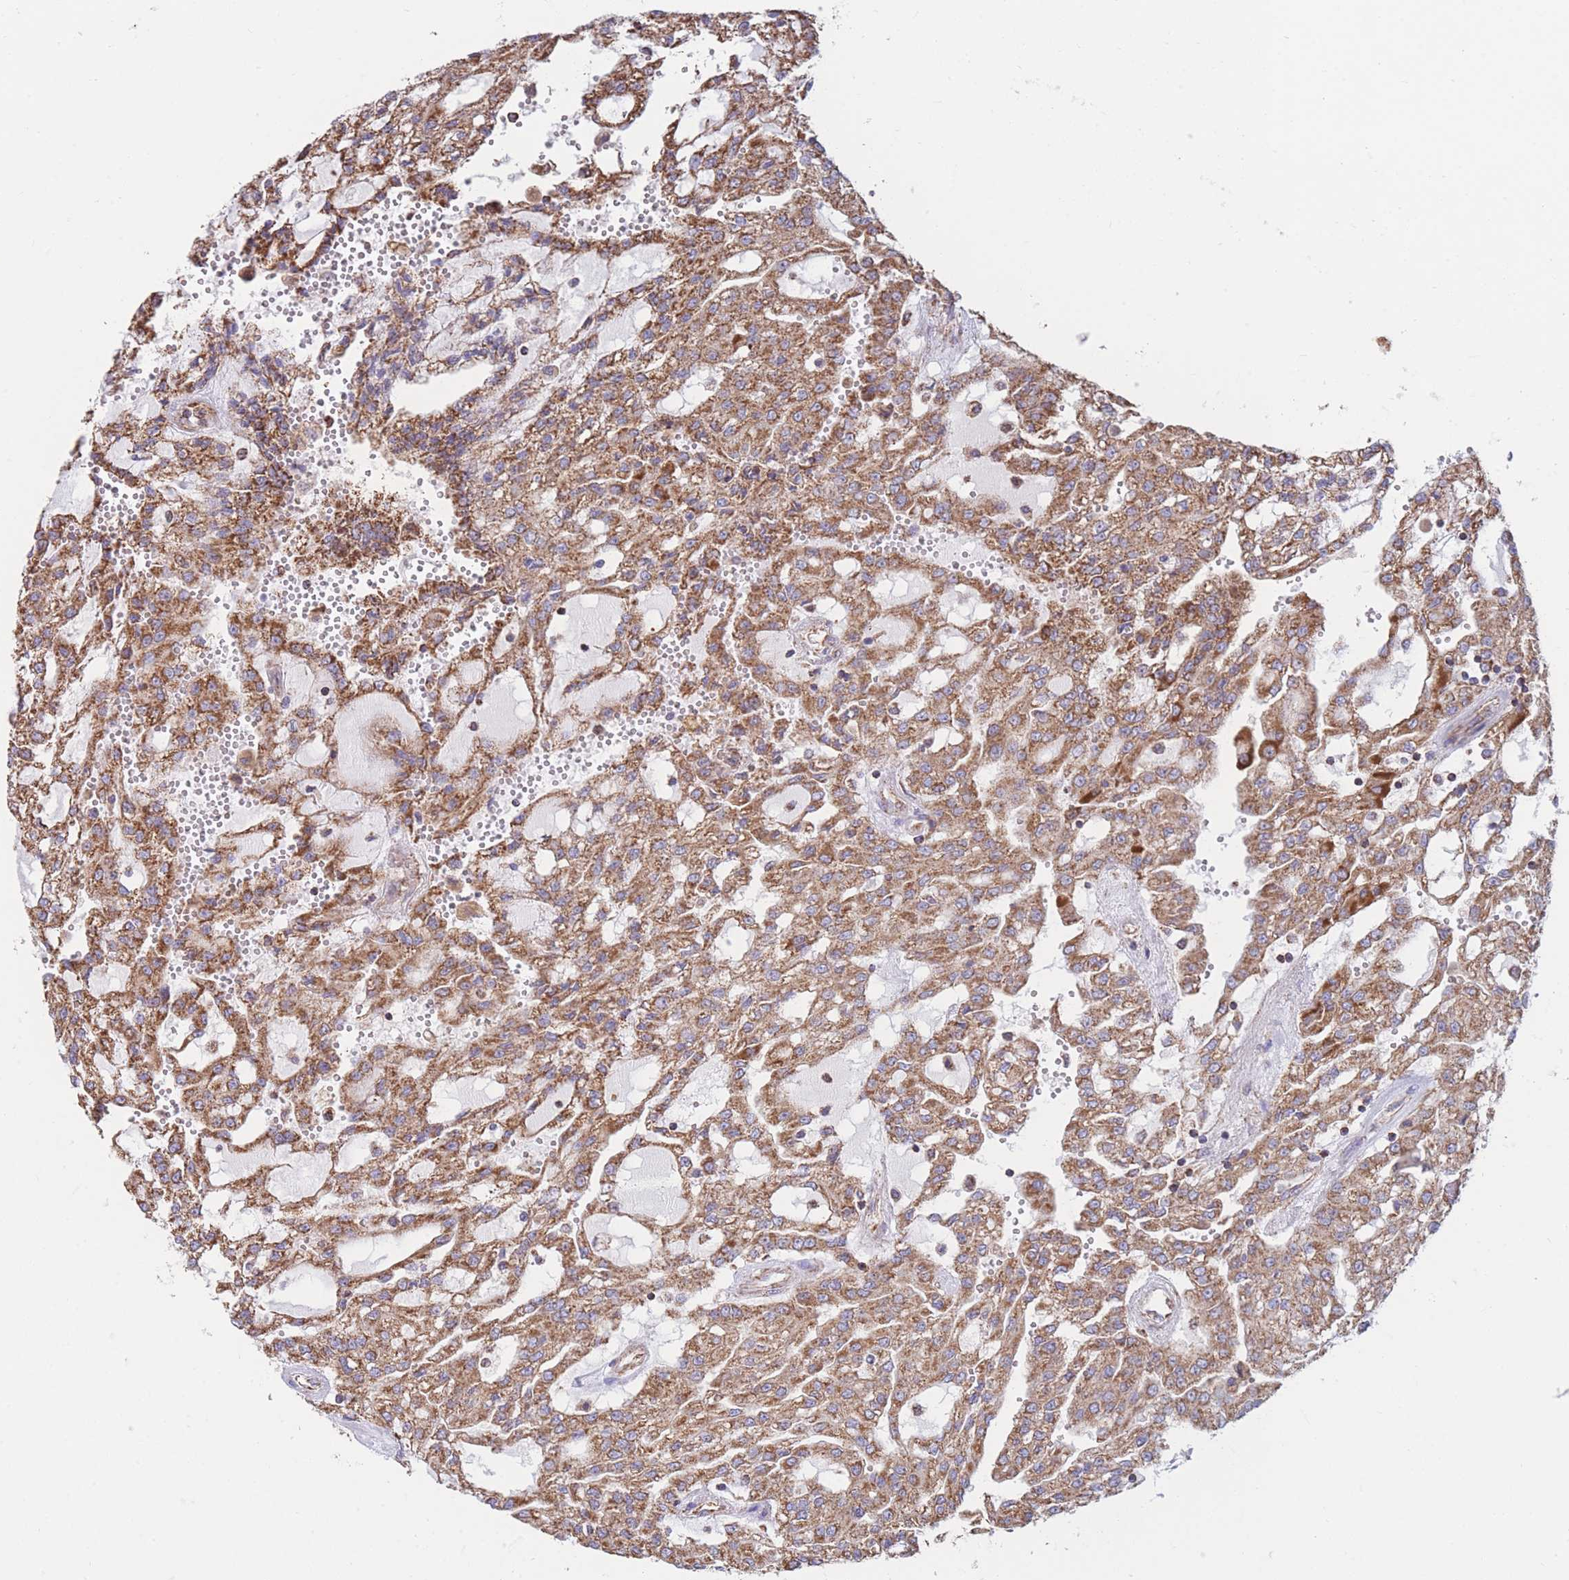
{"staining": {"intensity": "moderate", "quantity": ">75%", "location": "cytoplasmic/membranous"}, "tissue": "renal cancer", "cell_type": "Tumor cells", "image_type": "cancer", "snomed": [{"axis": "morphology", "description": "Adenocarcinoma, NOS"}, {"axis": "topography", "description": "Kidney"}], "caption": "This image exhibits IHC staining of human renal adenocarcinoma, with medium moderate cytoplasmic/membranous staining in approximately >75% of tumor cells.", "gene": "FKBP8", "patient": {"sex": "male", "age": 63}}